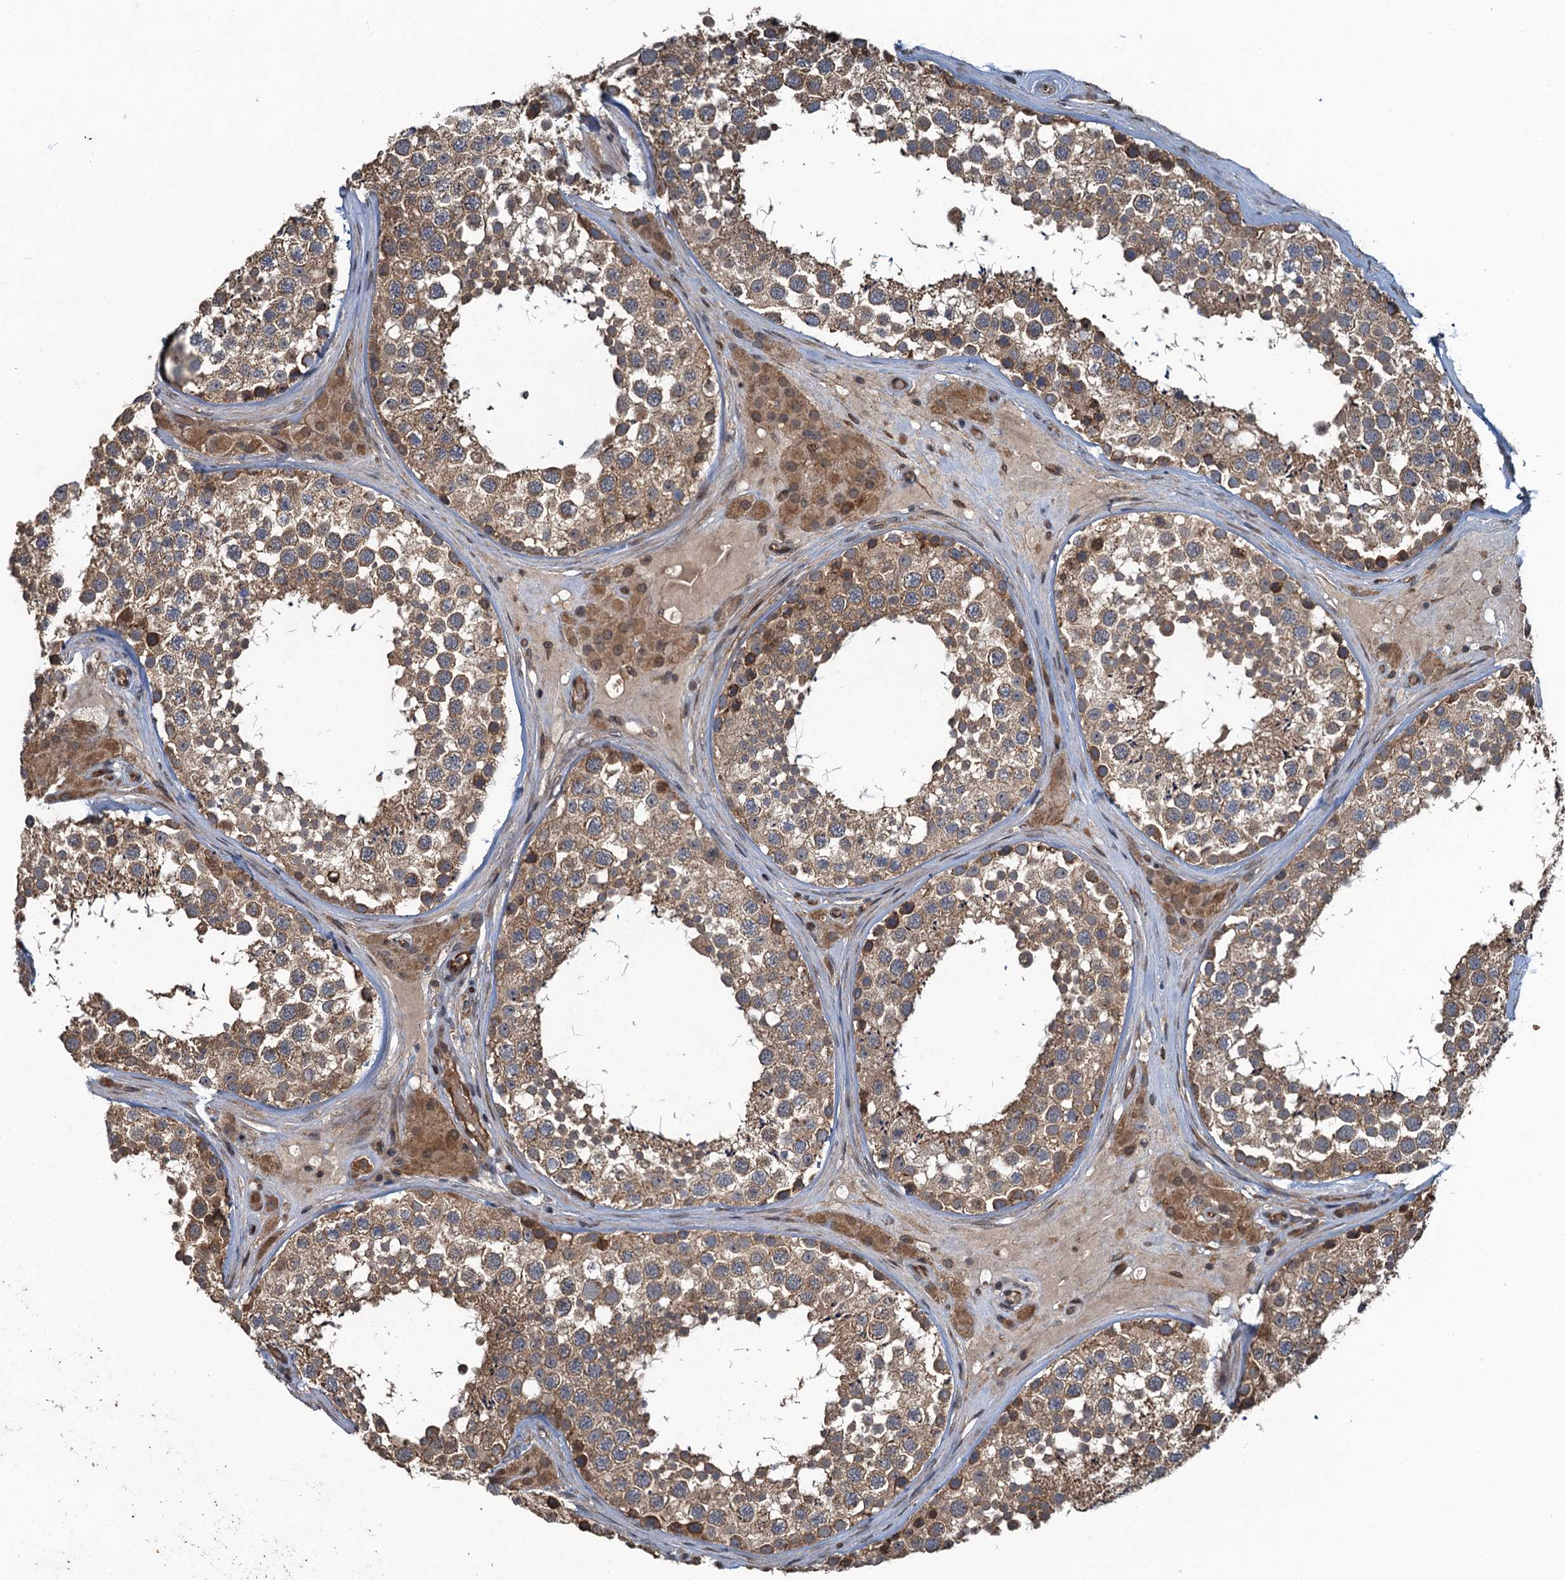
{"staining": {"intensity": "moderate", "quantity": ">75%", "location": "cytoplasmic/membranous"}, "tissue": "testis", "cell_type": "Cells in seminiferous ducts", "image_type": "normal", "snomed": [{"axis": "morphology", "description": "Normal tissue, NOS"}, {"axis": "topography", "description": "Testis"}], "caption": "The photomicrograph reveals staining of normal testis, revealing moderate cytoplasmic/membranous protein positivity (brown color) within cells in seminiferous ducts. The staining was performed using DAB to visualize the protein expression in brown, while the nuclei were stained in blue with hematoxylin (Magnification: 20x).", "gene": "SNX32", "patient": {"sex": "male", "age": 46}}